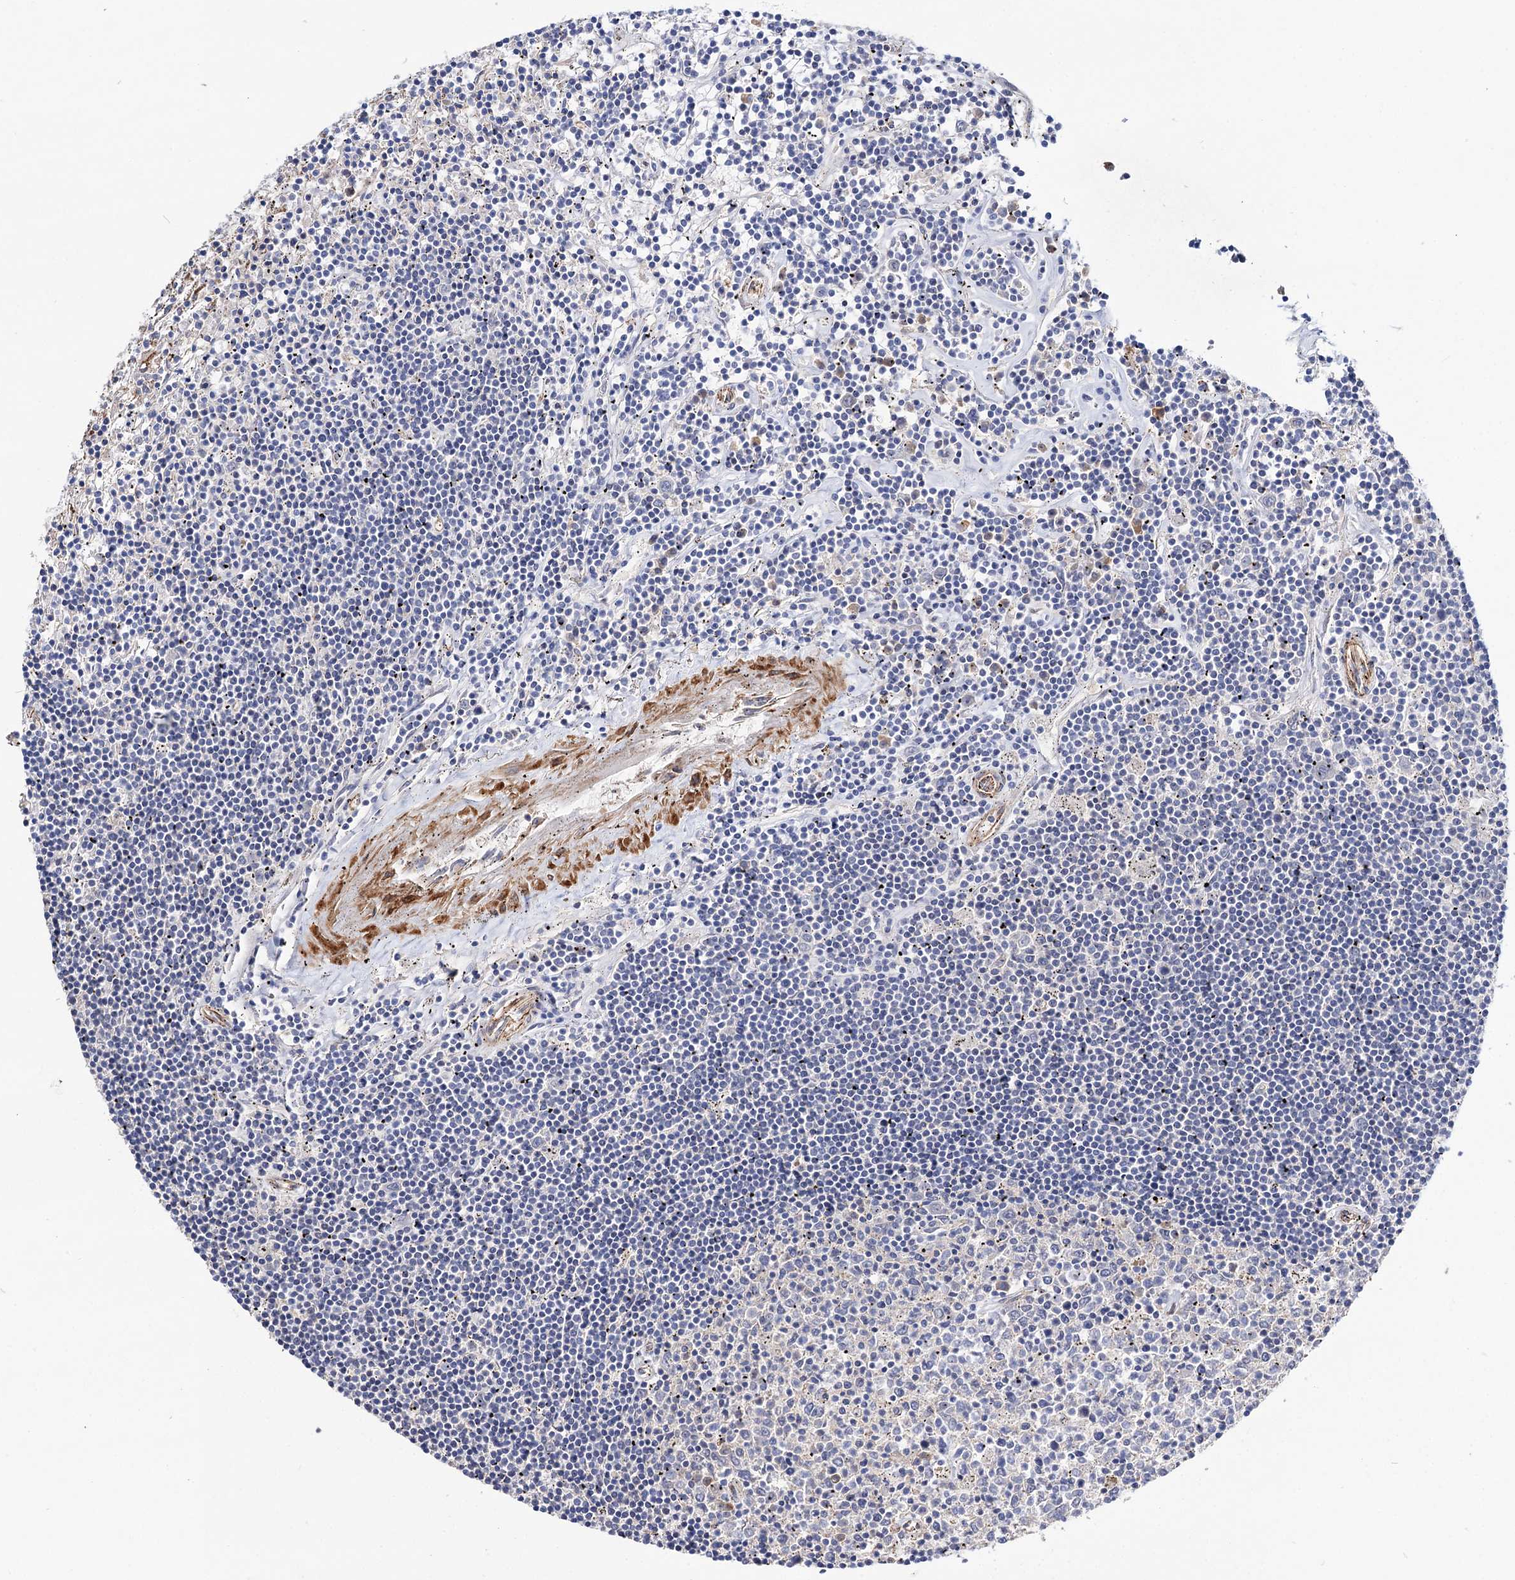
{"staining": {"intensity": "negative", "quantity": "none", "location": "none"}, "tissue": "lymphoma", "cell_type": "Tumor cells", "image_type": "cancer", "snomed": [{"axis": "morphology", "description": "Malignant lymphoma, non-Hodgkin's type, Low grade"}, {"axis": "topography", "description": "Spleen"}], "caption": "IHC photomicrograph of neoplastic tissue: lymphoma stained with DAB (3,3'-diaminobenzidine) demonstrates no significant protein staining in tumor cells.", "gene": "NUDCD2", "patient": {"sex": "male", "age": 76}}